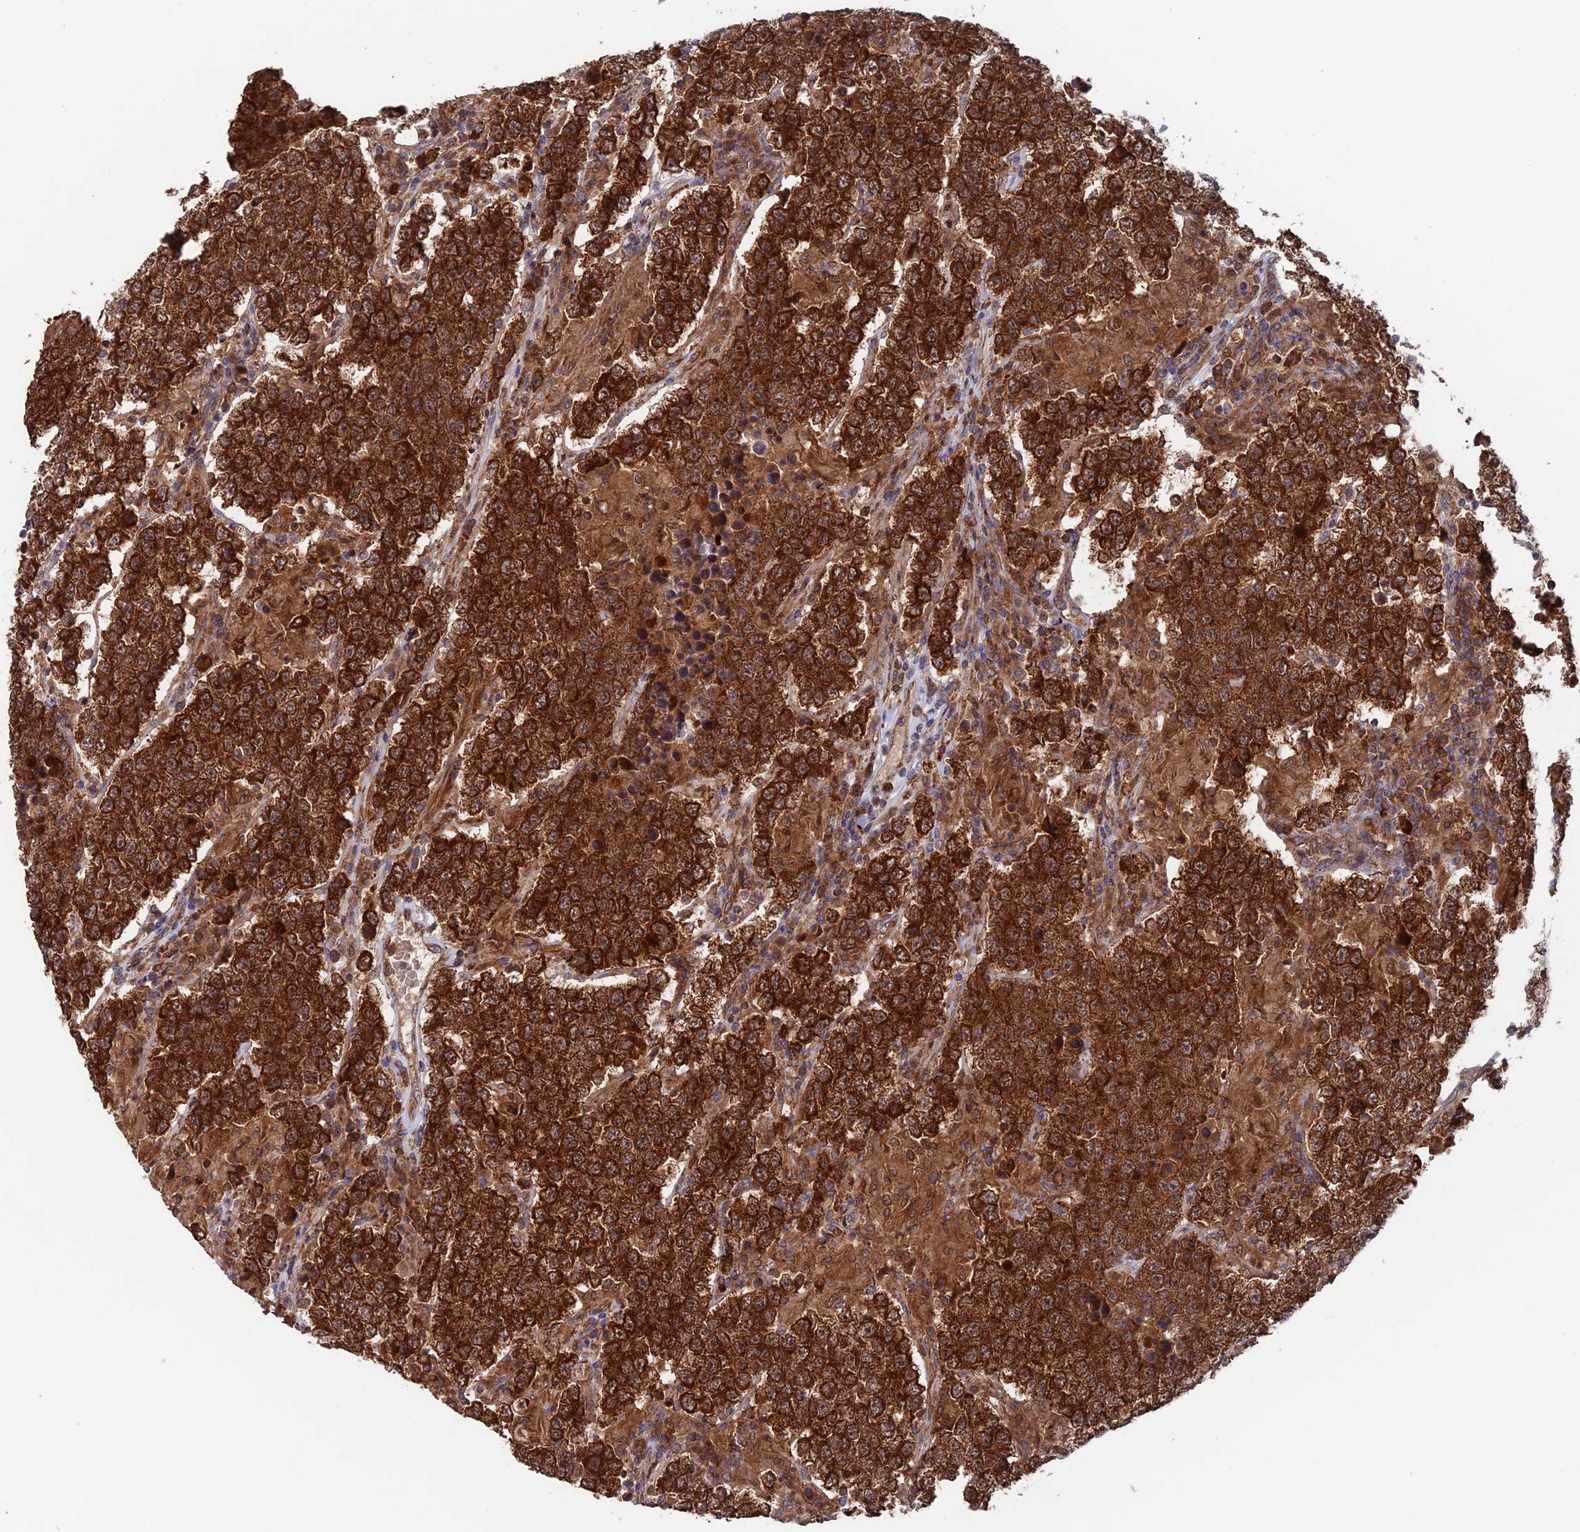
{"staining": {"intensity": "strong", "quantity": ">75%", "location": "cytoplasmic/membranous"}, "tissue": "testis cancer", "cell_type": "Tumor cells", "image_type": "cancer", "snomed": [{"axis": "morphology", "description": "Normal tissue, NOS"}, {"axis": "morphology", "description": "Urothelial carcinoma, High grade"}, {"axis": "morphology", "description": "Seminoma, NOS"}, {"axis": "morphology", "description": "Carcinoma, Embryonal, NOS"}, {"axis": "topography", "description": "Urinary bladder"}, {"axis": "topography", "description": "Testis"}], "caption": "Immunohistochemical staining of human testis cancer exhibits high levels of strong cytoplasmic/membranous protein staining in about >75% of tumor cells. (Stains: DAB in brown, nuclei in blue, Microscopy: brightfield microscopy at high magnification).", "gene": "DTYMK", "patient": {"sex": "male", "age": 41}}